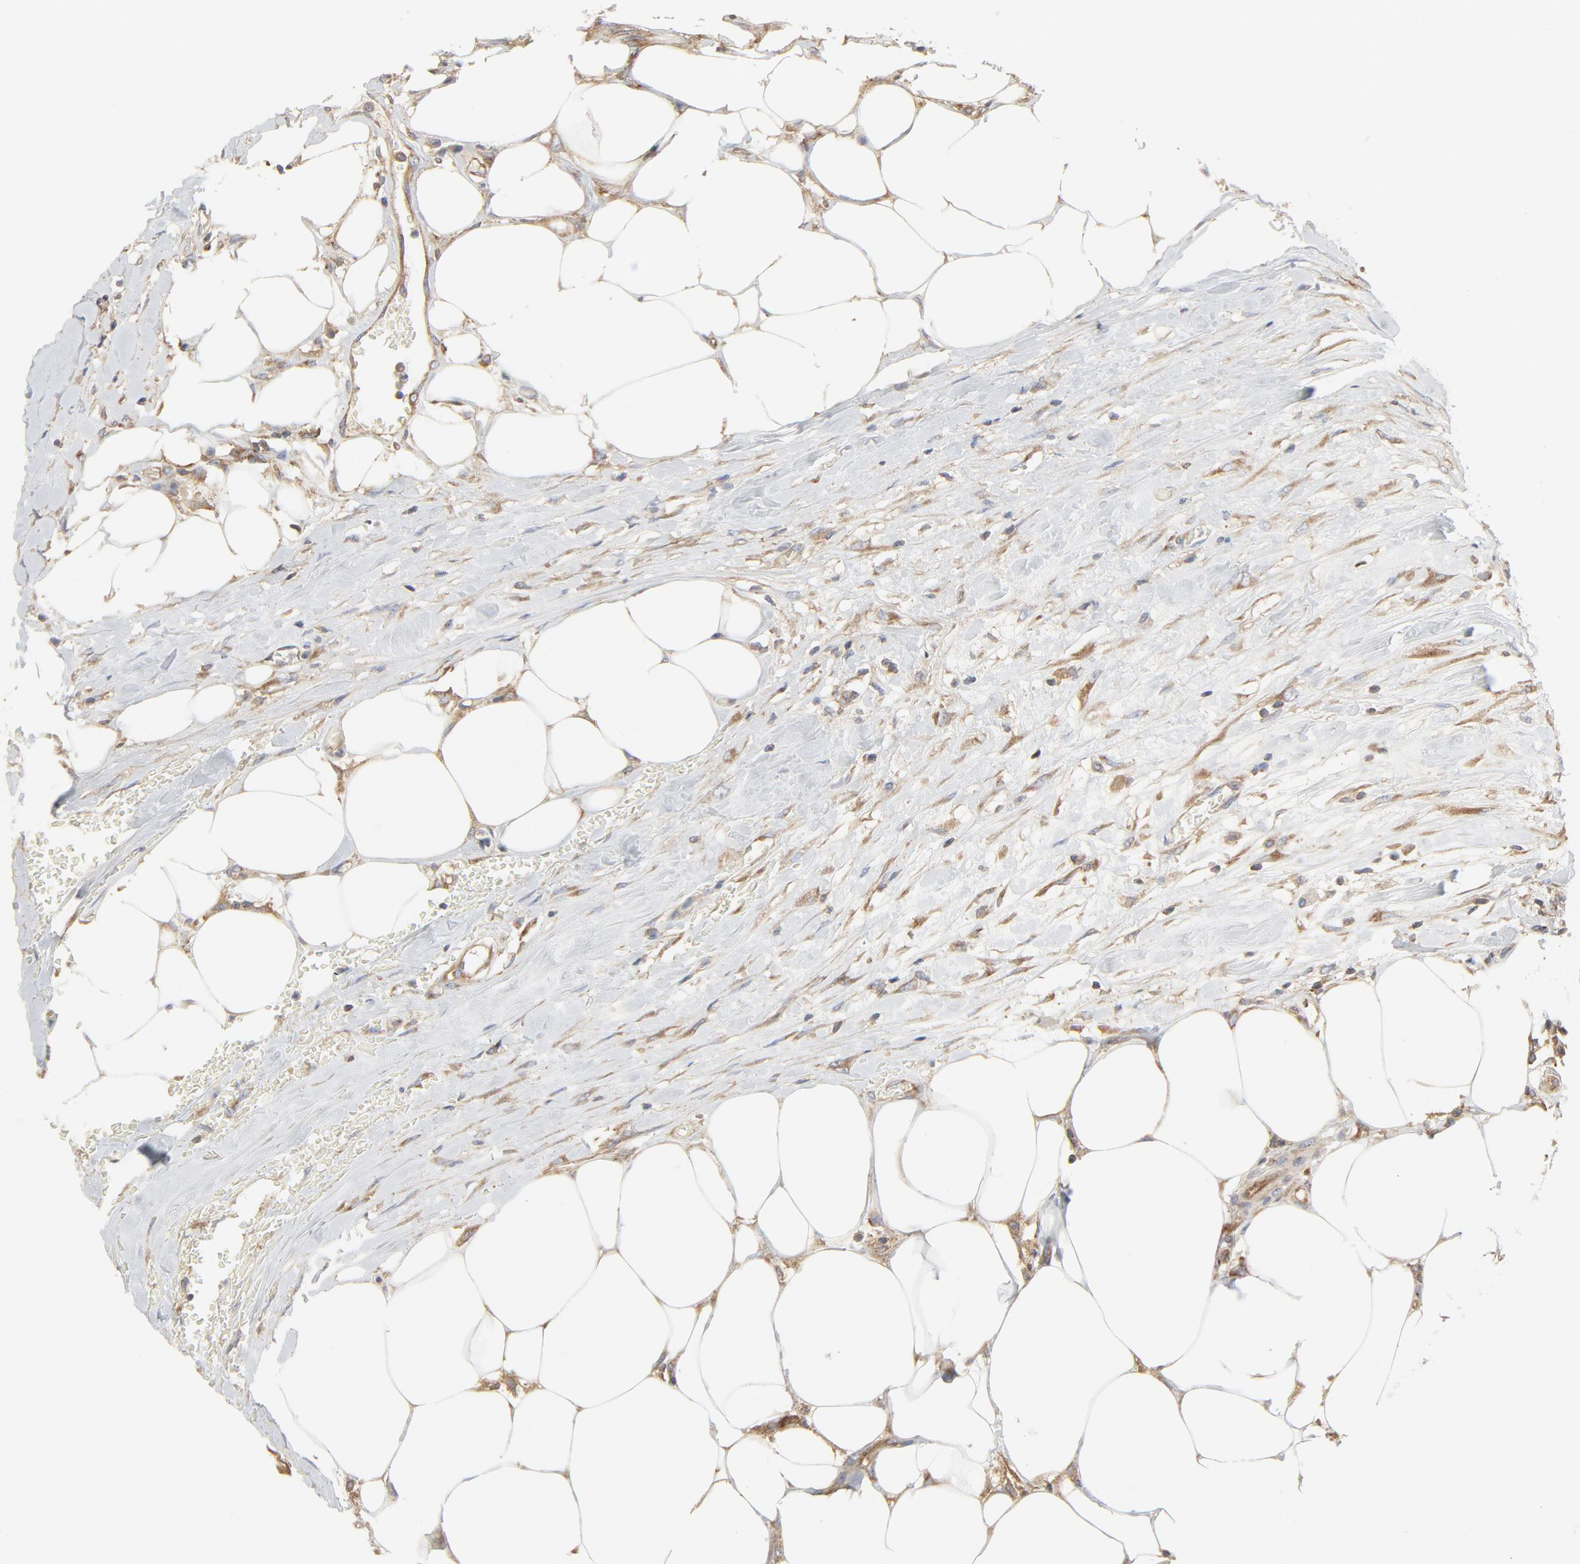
{"staining": {"intensity": "weak", "quantity": "25%-75%", "location": "cytoplasmic/membranous"}, "tissue": "urothelial cancer", "cell_type": "Tumor cells", "image_type": "cancer", "snomed": [{"axis": "morphology", "description": "Urothelial carcinoma, High grade"}, {"axis": "topography", "description": "Urinary bladder"}], "caption": "Immunohistochemistry (IHC) image of neoplastic tissue: human high-grade urothelial carcinoma stained using IHC exhibits low levels of weak protein expression localized specifically in the cytoplasmic/membranous of tumor cells, appearing as a cytoplasmic/membranous brown color.", "gene": "RABEP1", "patient": {"sex": "male", "age": 61}}